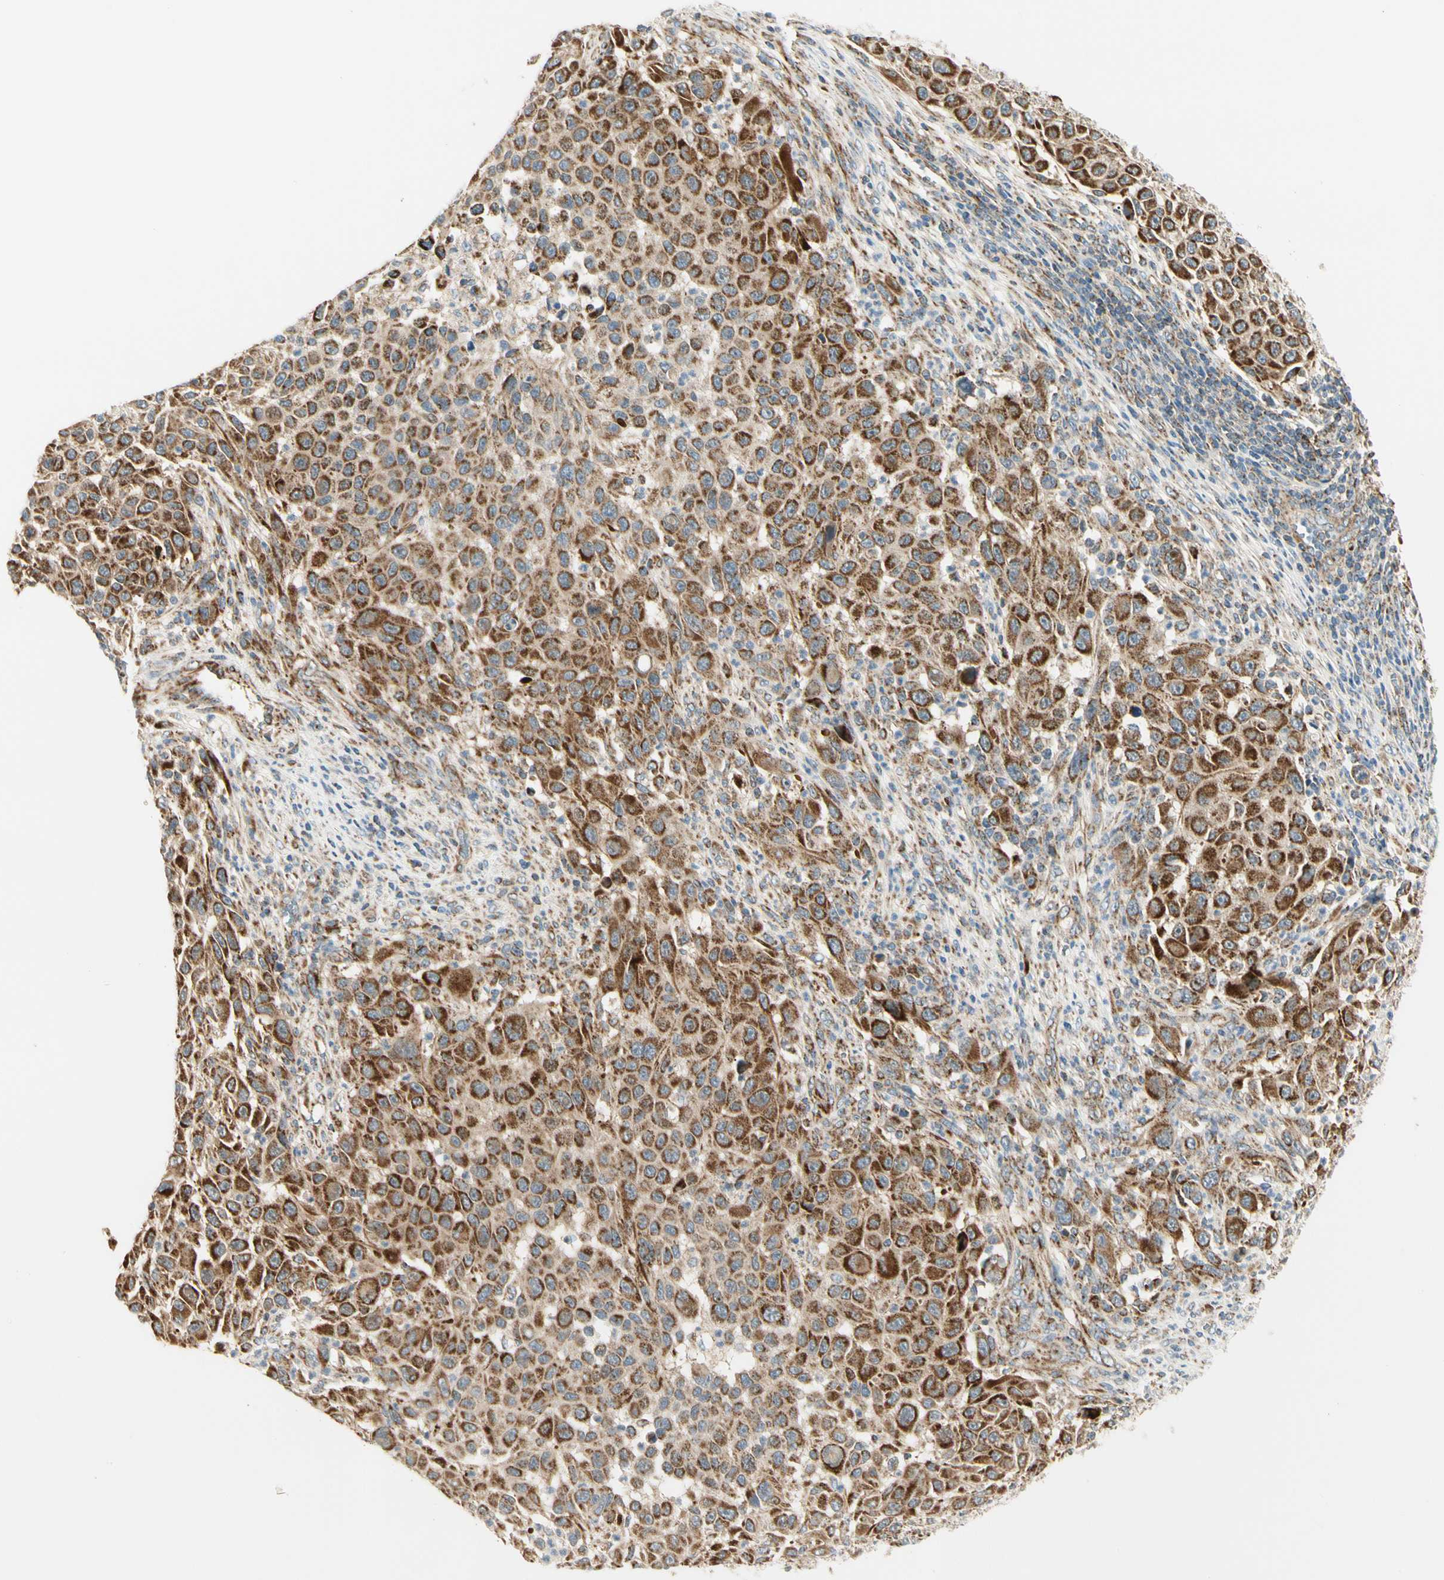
{"staining": {"intensity": "strong", "quantity": ">75%", "location": "cytoplasmic/membranous"}, "tissue": "melanoma", "cell_type": "Tumor cells", "image_type": "cancer", "snomed": [{"axis": "morphology", "description": "Malignant melanoma, Metastatic site"}, {"axis": "topography", "description": "Lymph node"}], "caption": "Human melanoma stained with a brown dye demonstrates strong cytoplasmic/membranous positive staining in approximately >75% of tumor cells.", "gene": "TBC1D10A", "patient": {"sex": "male", "age": 61}}